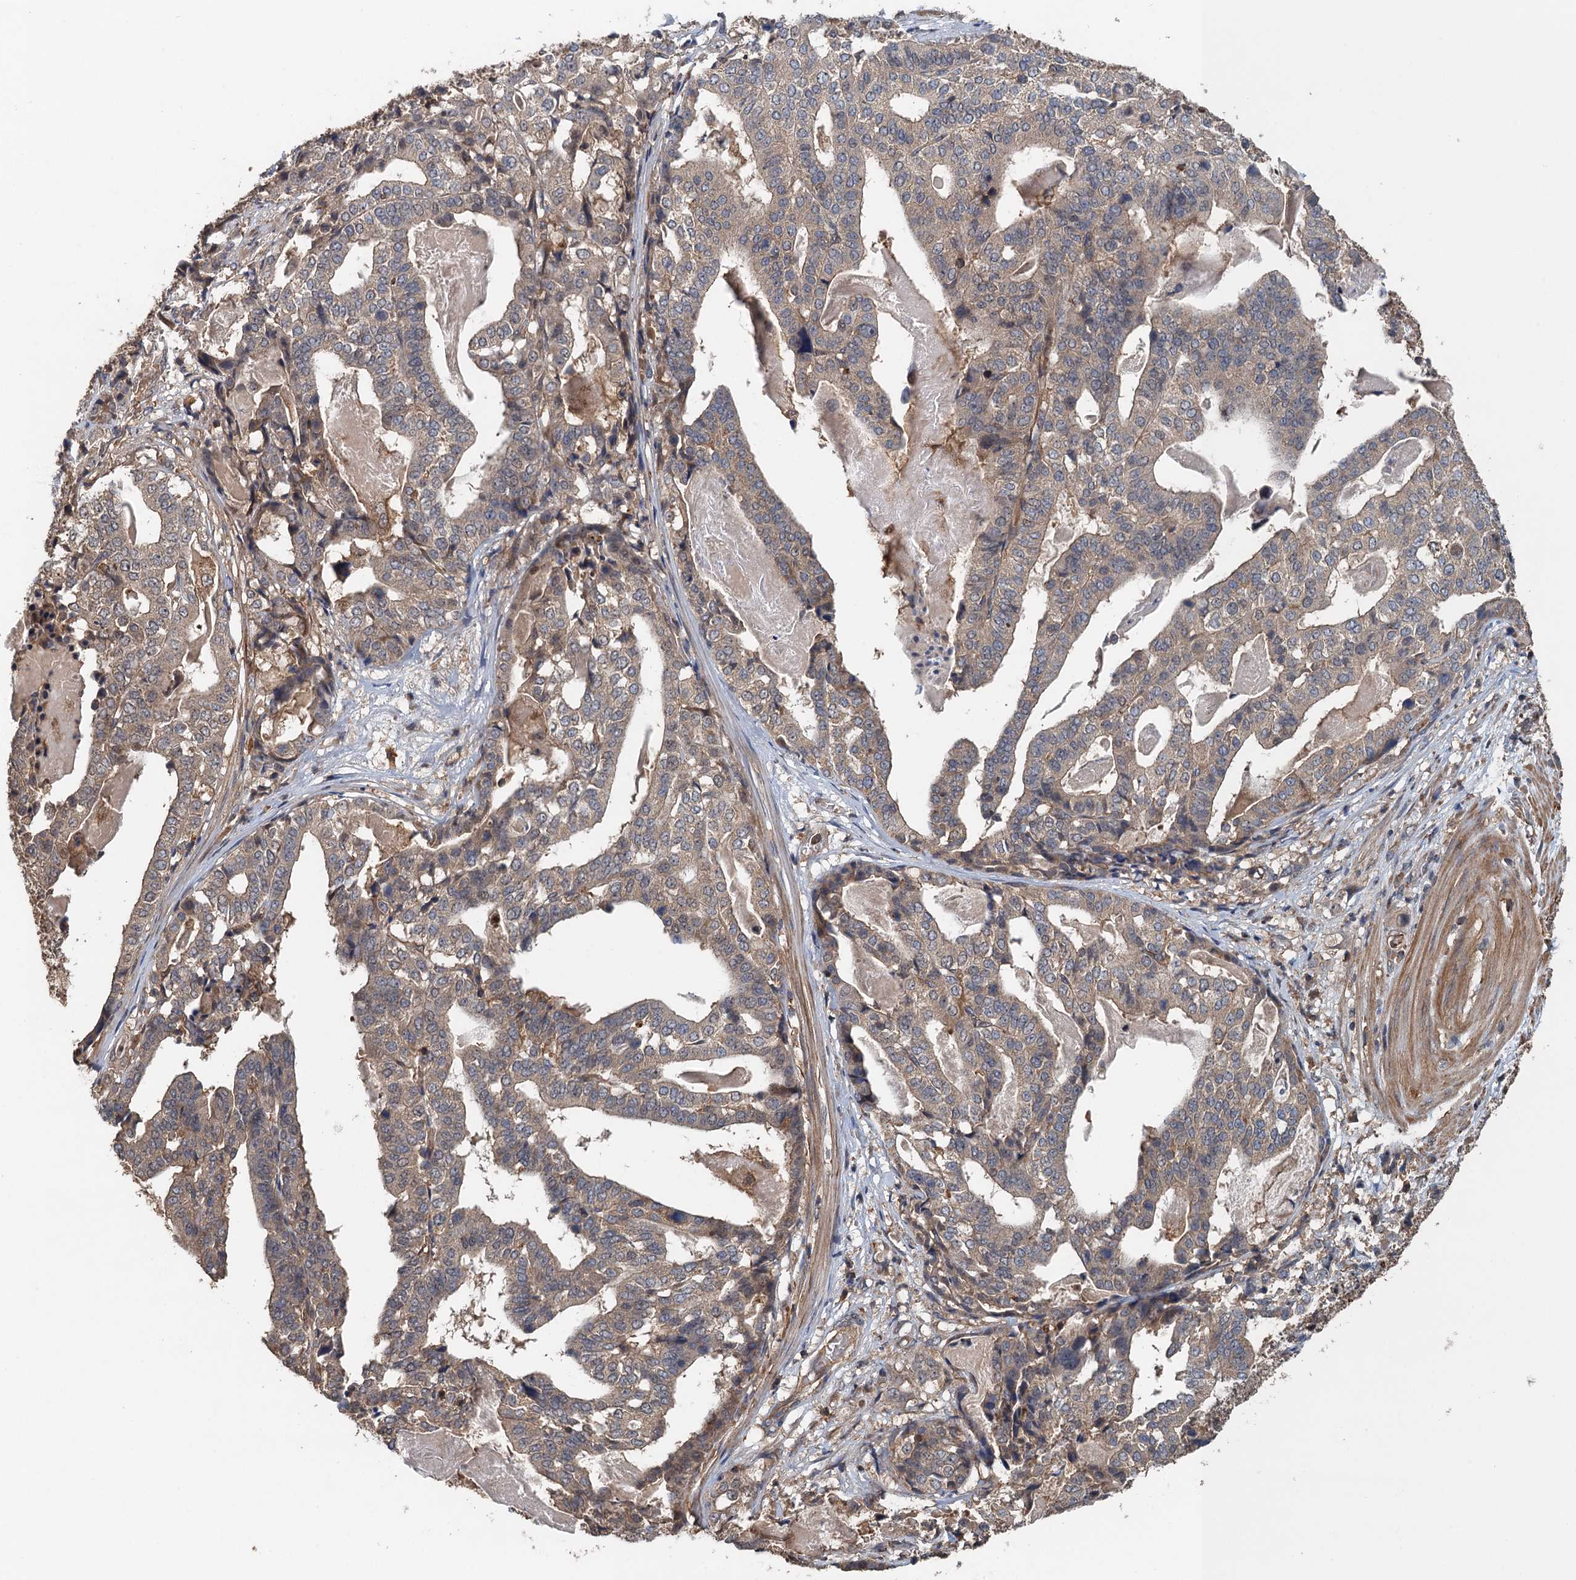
{"staining": {"intensity": "weak", "quantity": ">75%", "location": "cytoplasmic/membranous"}, "tissue": "stomach cancer", "cell_type": "Tumor cells", "image_type": "cancer", "snomed": [{"axis": "morphology", "description": "Adenocarcinoma, NOS"}, {"axis": "topography", "description": "Stomach"}], "caption": "Brown immunohistochemical staining in stomach adenocarcinoma exhibits weak cytoplasmic/membranous expression in about >75% of tumor cells. (Stains: DAB (3,3'-diaminobenzidine) in brown, nuclei in blue, Microscopy: brightfield microscopy at high magnification).", "gene": "BORCS5", "patient": {"sex": "male", "age": 48}}